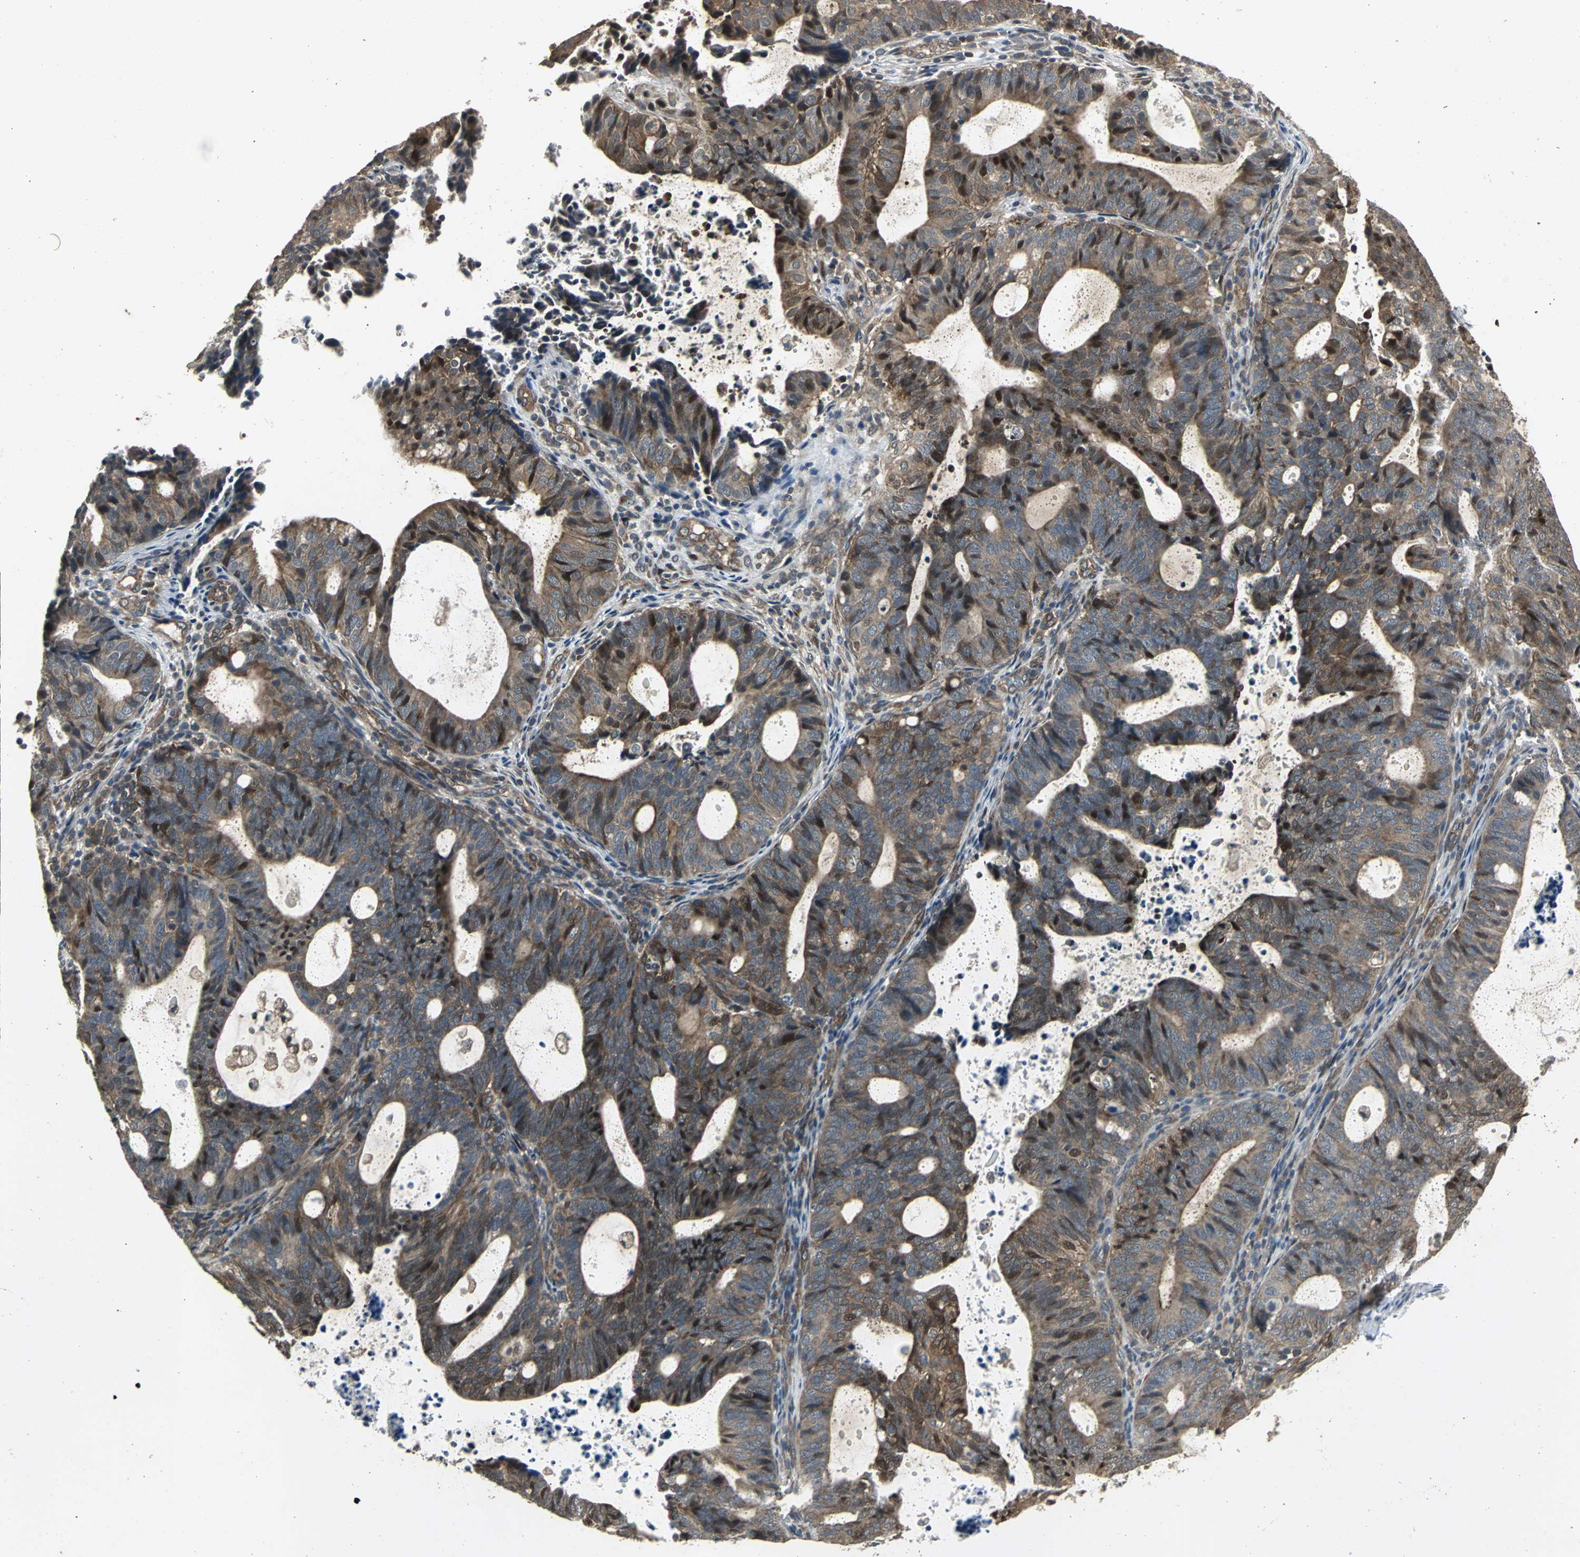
{"staining": {"intensity": "strong", "quantity": ">75%", "location": "cytoplasmic/membranous,nuclear"}, "tissue": "endometrial cancer", "cell_type": "Tumor cells", "image_type": "cancer", "snomed": [{"axis": "morphology", "description": "Adenocarcinoma, NOS"}, {"axis": "topography", "description": "Uterus"}], "caption": "Adenocarcinoma (endometrial) stained with a brown dye exhibits strong cytoplasmic/membranous and nuclear positive staining in approximately >75% of tumor cells.", "gene": "PFDN1", "patient": {"sex": "female", "age": 83}}